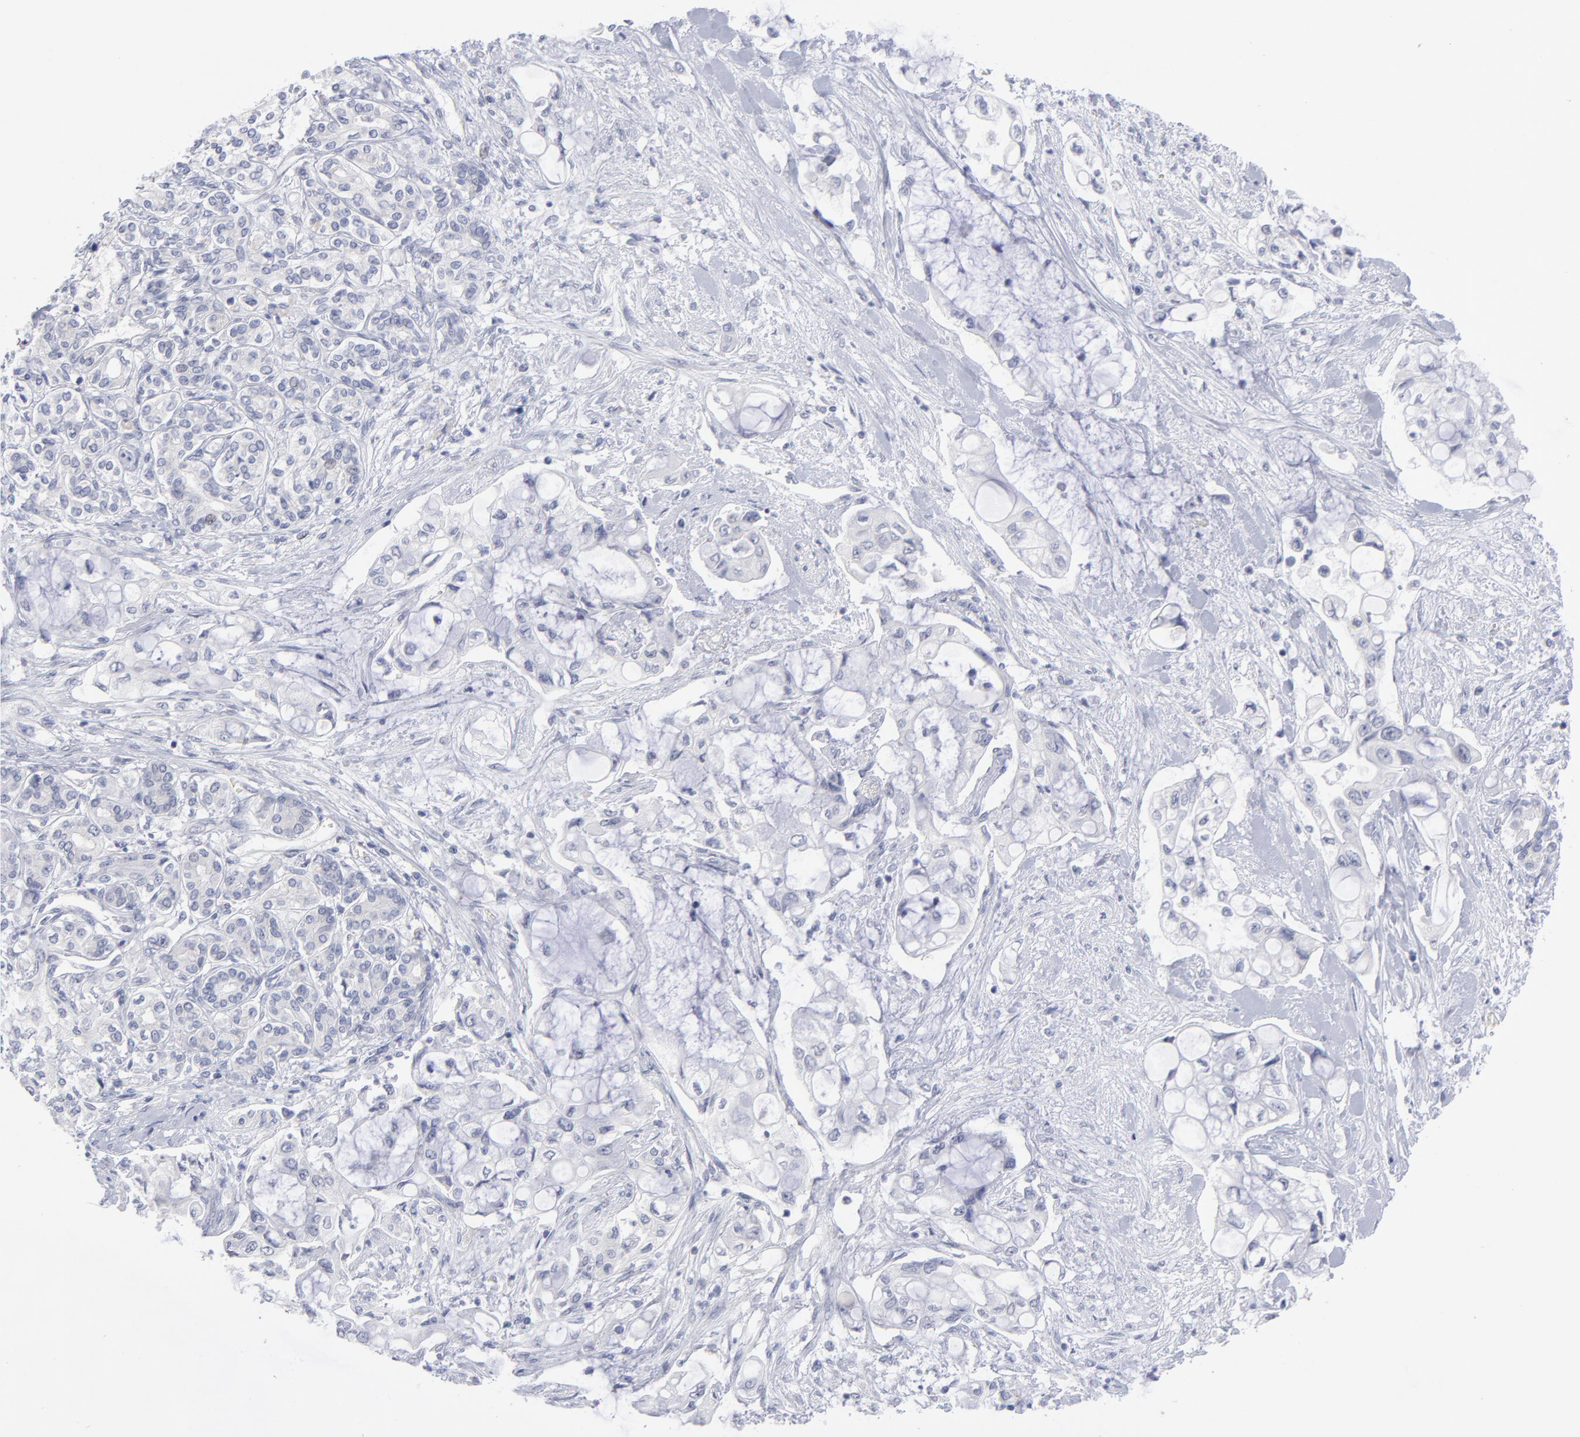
{"staining": {"intensity": "negative", "quantity": "none", "location": "none"}, "tissue": "pancreatic cancer", "cell_type": "Tumor cells", "image_type": "cancer", "snomed": [{"axis": "morphology", "description": "Adenocarcinoma, NOS"}, {"axis": "topography", "description": "Pancreas"}], "caption": "Immunohistochemical staining of human pancreatic cancer reveals no significant staining in tumor cells.", "gene": "RPS24", "patient": {"sex": "female", "age": 70}}